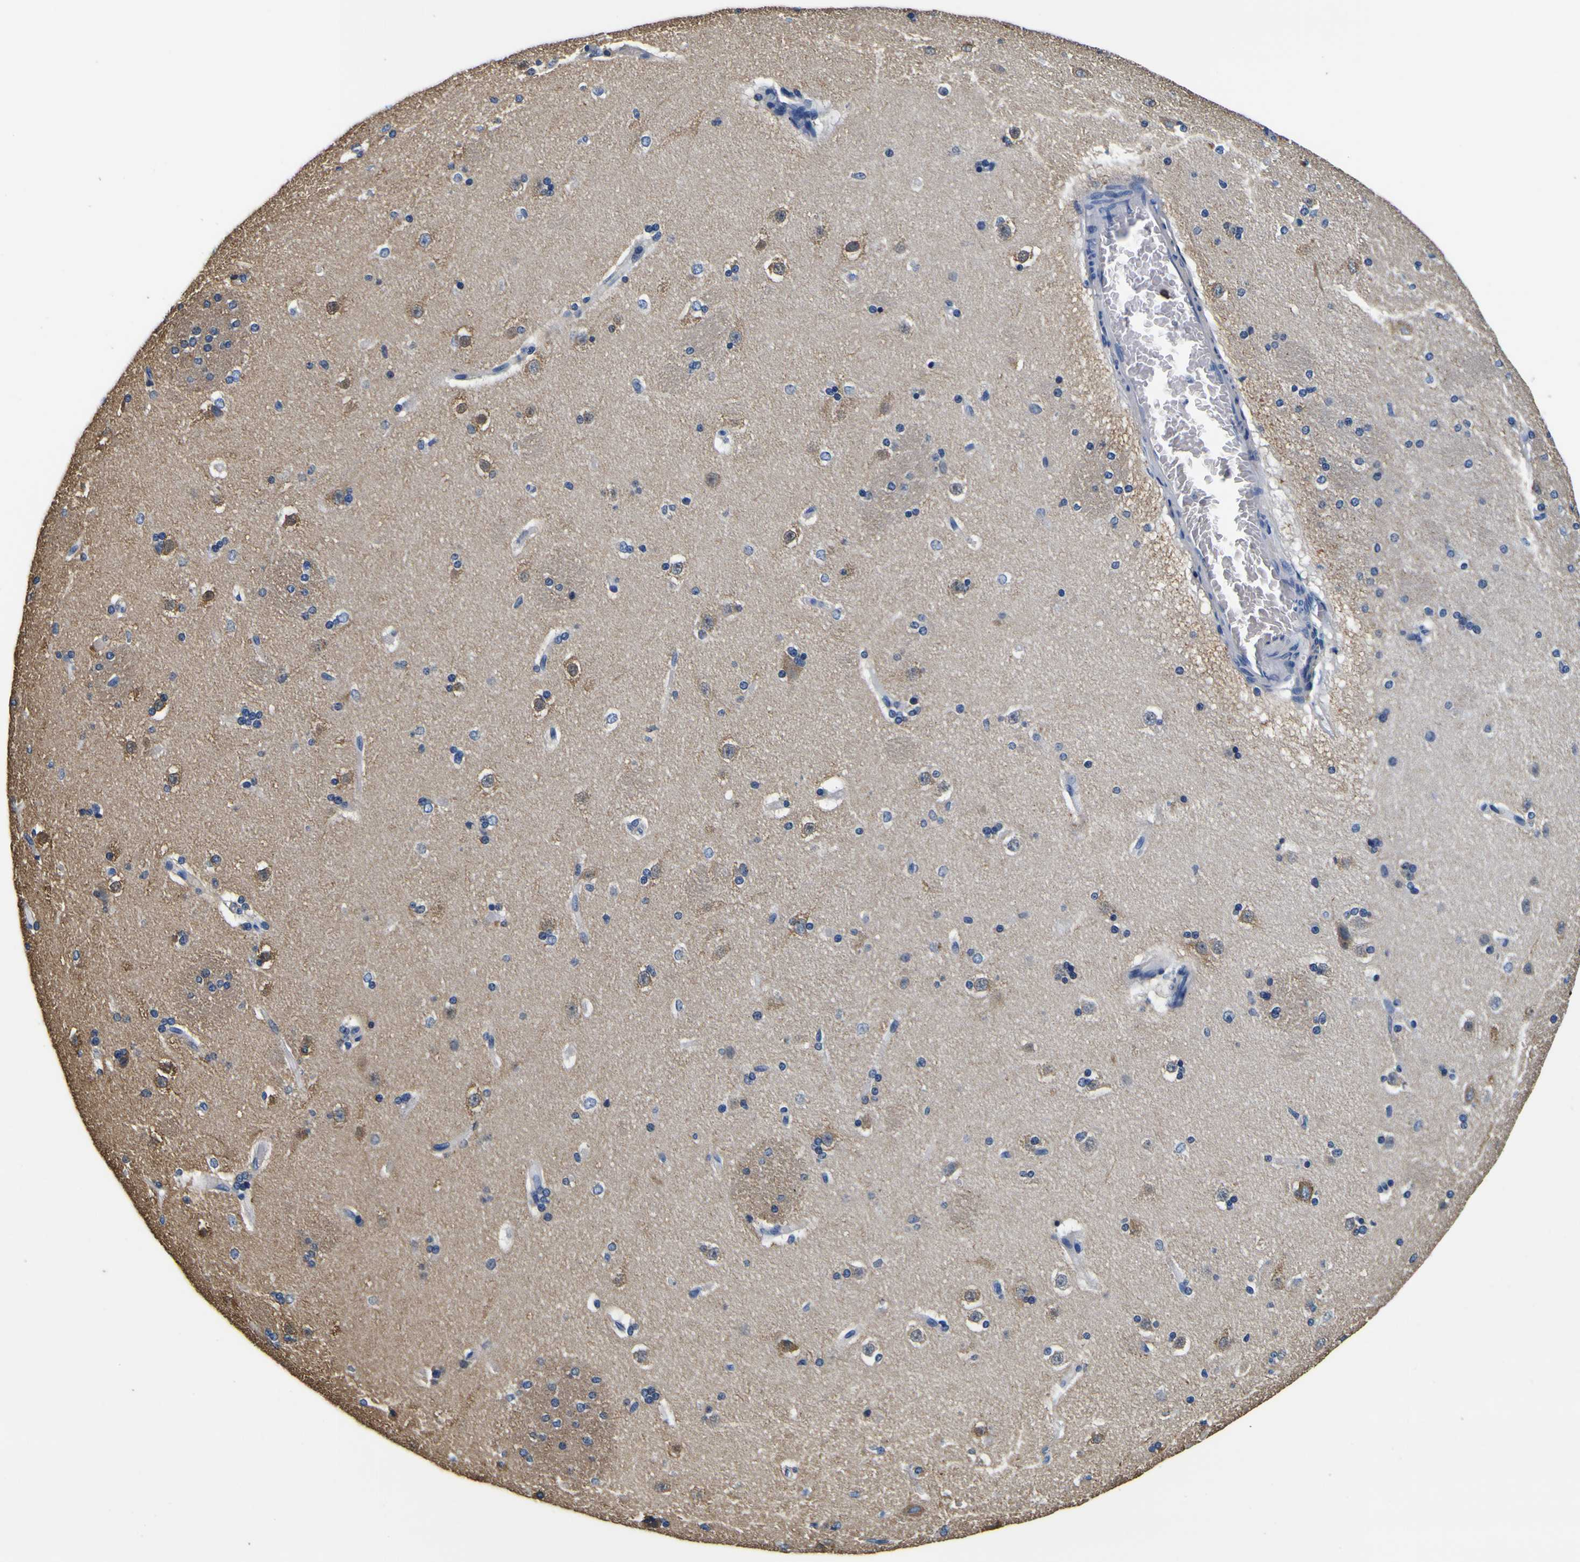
{"staining": {"intensity": "moderate", "quantity": "<25%", "location": "cytoplasmic/membranous"}, "tissue": "caudate", "cell_type": "Glial cells", "image_type": "normal", "snomed": [{"axis": "morphology", "description": "Normal tissue, NOS"}, {"axis": "topography", "description": "Lateral ventricle wall"}], "caption": "Immunohistochemical staining of unremarkable caudate exhibits low levels of moderate cytoplasmic/membranous positivity in approximately <25% of glial cells.", "gene": "TUBA1B", "patient": {"sex": "female", "age": 19}}